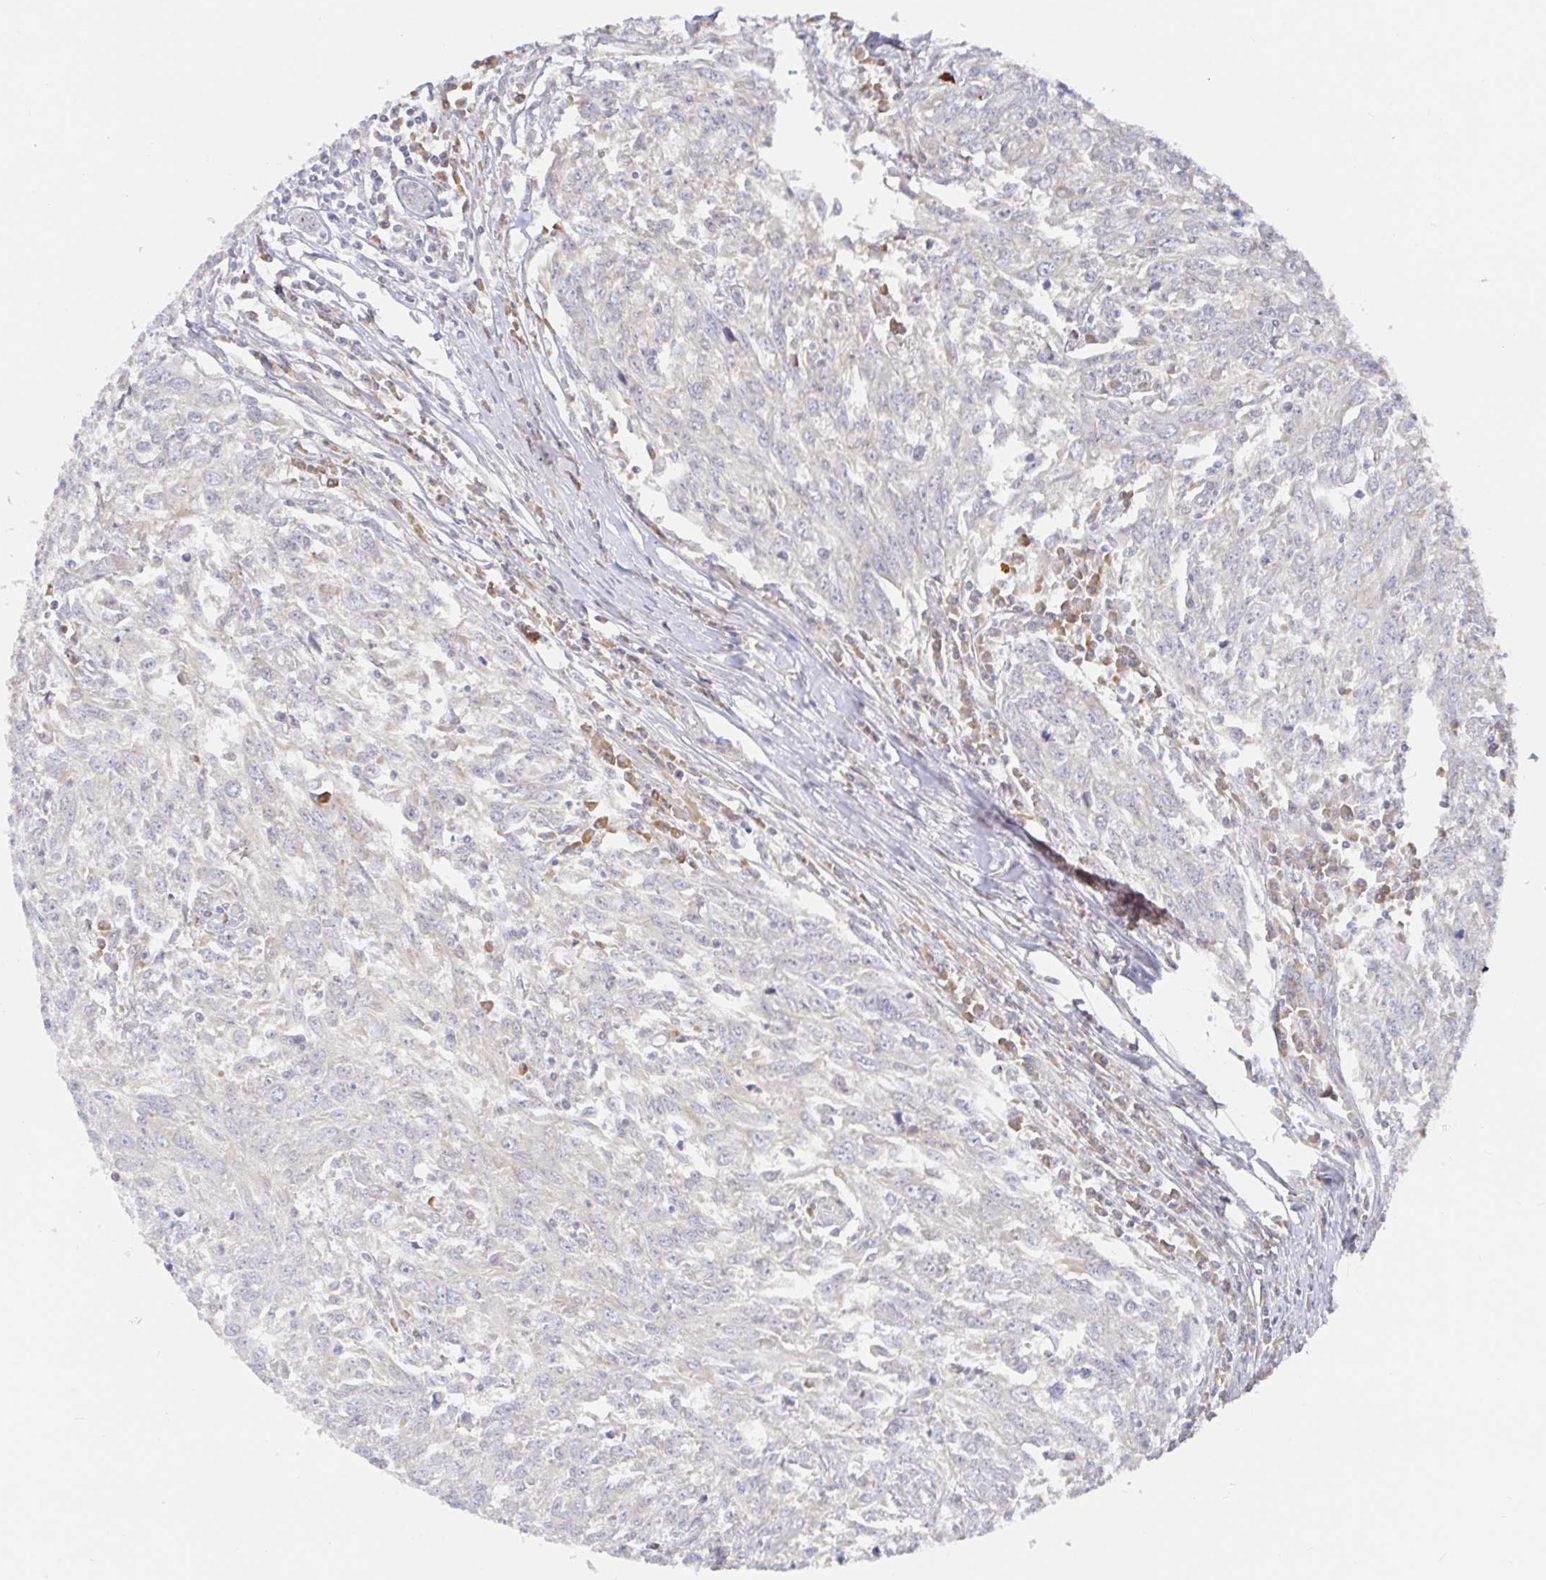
{"staining": {"intensity": "negative", "quantity": "none", "location": "none"}, "tissue": "breast cancer", "cell_type": "Tumor cells", "image_type": "cancer", "snomed": [{"axis": "morphology", "description": "Duct carcinoma"}, {"axis": "topography", "description": "Breast"}], "caption": "A photomicrograph of human infiltrating ductal carcinoma (breast) is negative for staining in tumor cells.", "gene": "ALG1", "patient": {"sex": "female", "age": 50}}